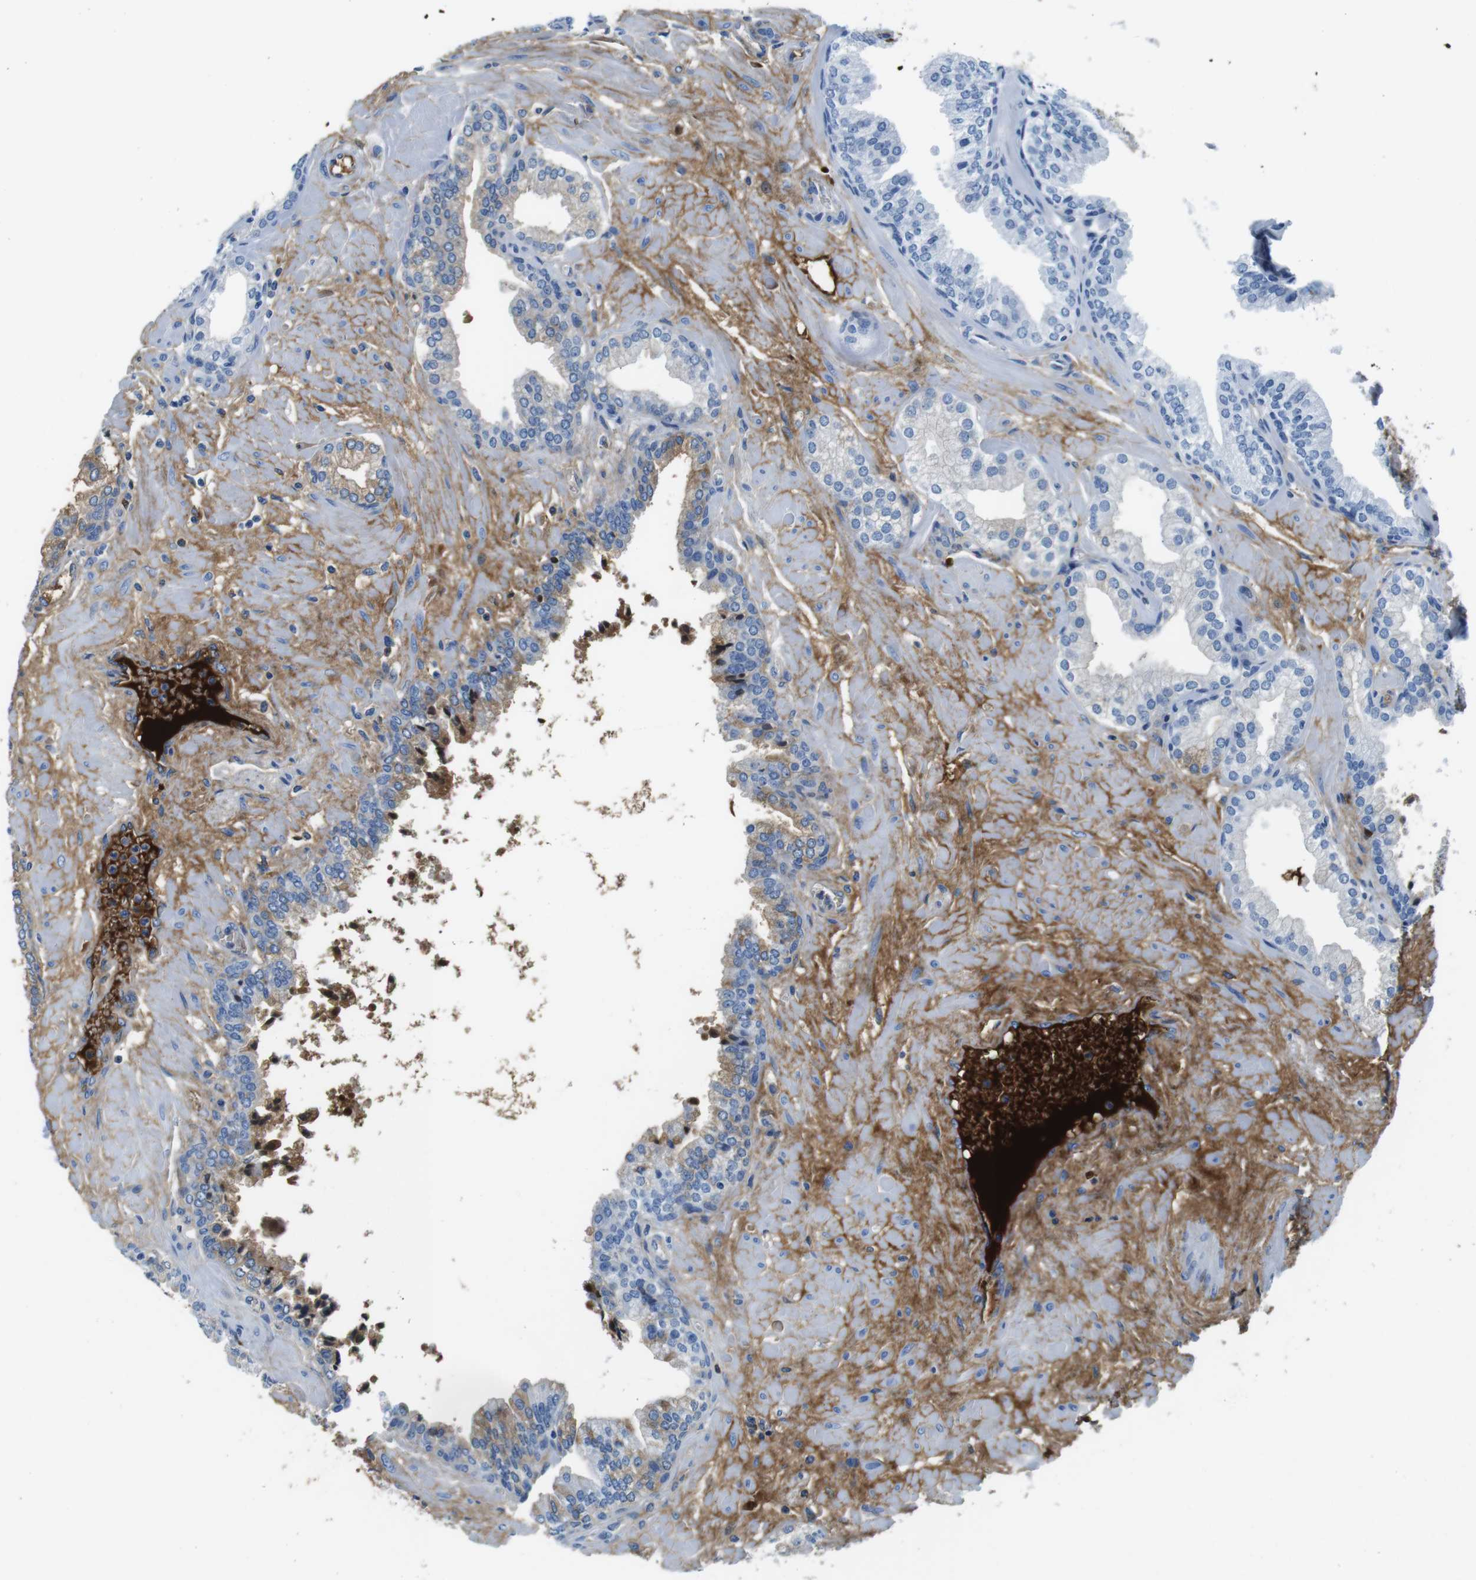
{"staining": {"intensity": "weak", "quantity": "<25%", "location": "cytoplasmic/membranous"}, "tissue": "prostate", "cell_type": "Glandular cells", "image_type": "normal", "snomed": [{"axis": "morphology", "description": "Normal tissue, NOS"}, {"axis": "morphology", "description": "Urothelial carcinoma, Low grade"}, {"axis": "topography", "description": "Urinary bladder"}, {"axis": "topography", "description": "Prostate"}], "caption": "A micrograph of prostate stained for a protein exhibits no brown staining in glandular cells. The staining is performed using DAB brown chromogen with nuclei counter-stained in using hematoxylin.", "gene": "IGKC", "patient": {"sex": "male", "age": 60}}